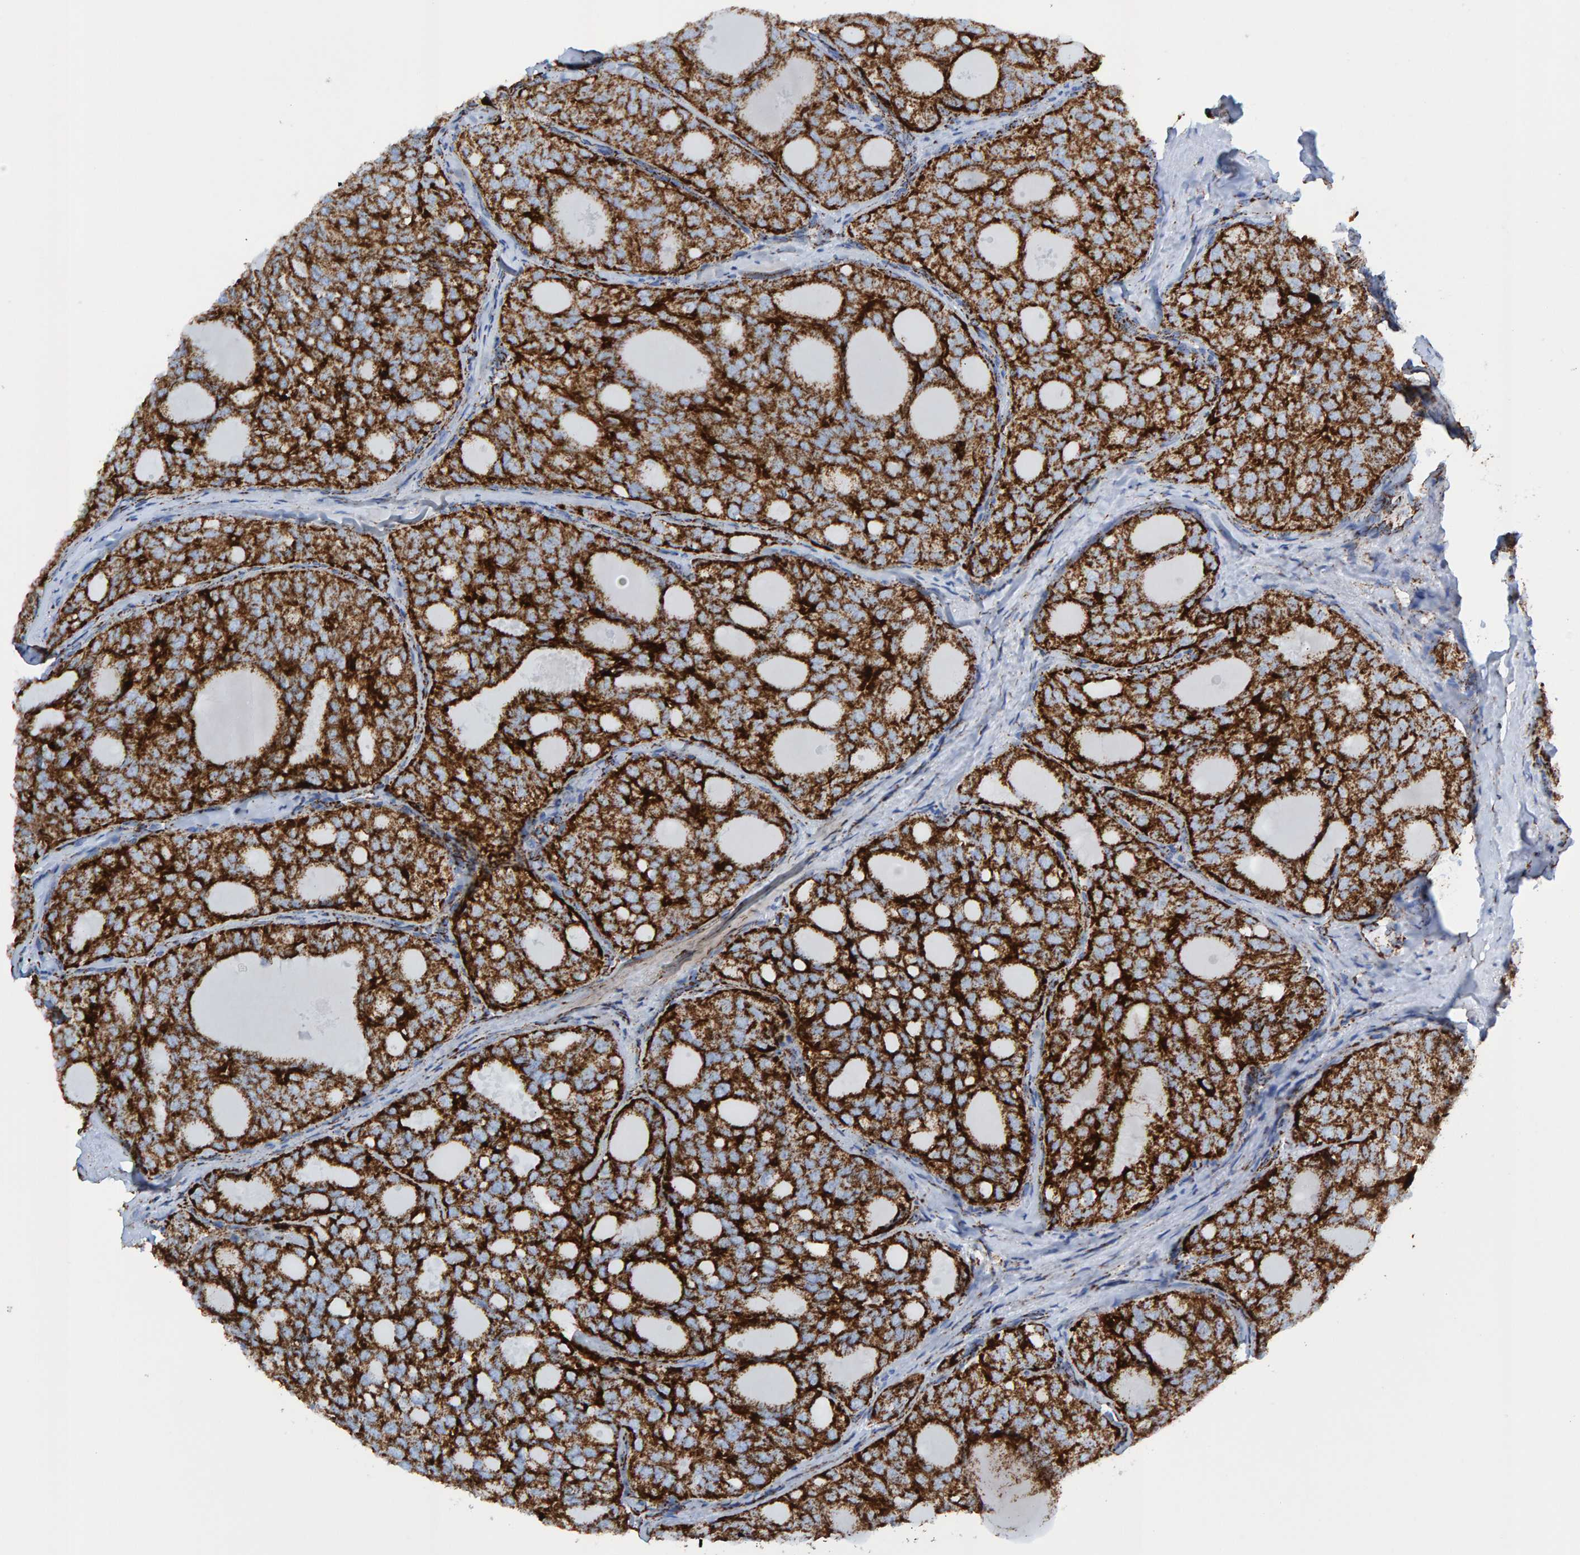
{"staining": {"intensity": "strong", "quantity": ">75%", "location": "cytoplasmic/membranous"}, "tissue": "thyroid cancer", "cell_type": "Tumor cells", "image_type": "cancer", "snomed": [{"axis": "morphology", "description": "Follicular adenoma carcinoma, NOS"}, {"axis": "topography", "description": "Thyroid gland"}], "caption": "Immunohistochemical staining of thyroid cancer (follicular adenoma carcinoma) demonstrates high levels of strong cytoplasmic/membranous staining in about >75% of tumor cells. (Stains: DAB (3,3'-diaminobenzidine) in brown, nuclei in blue, Microscopy: brightfield microscopy at high magnification).", "gene": "ENSG00000262660", "patient": {"sex": "male", "age": 75}}